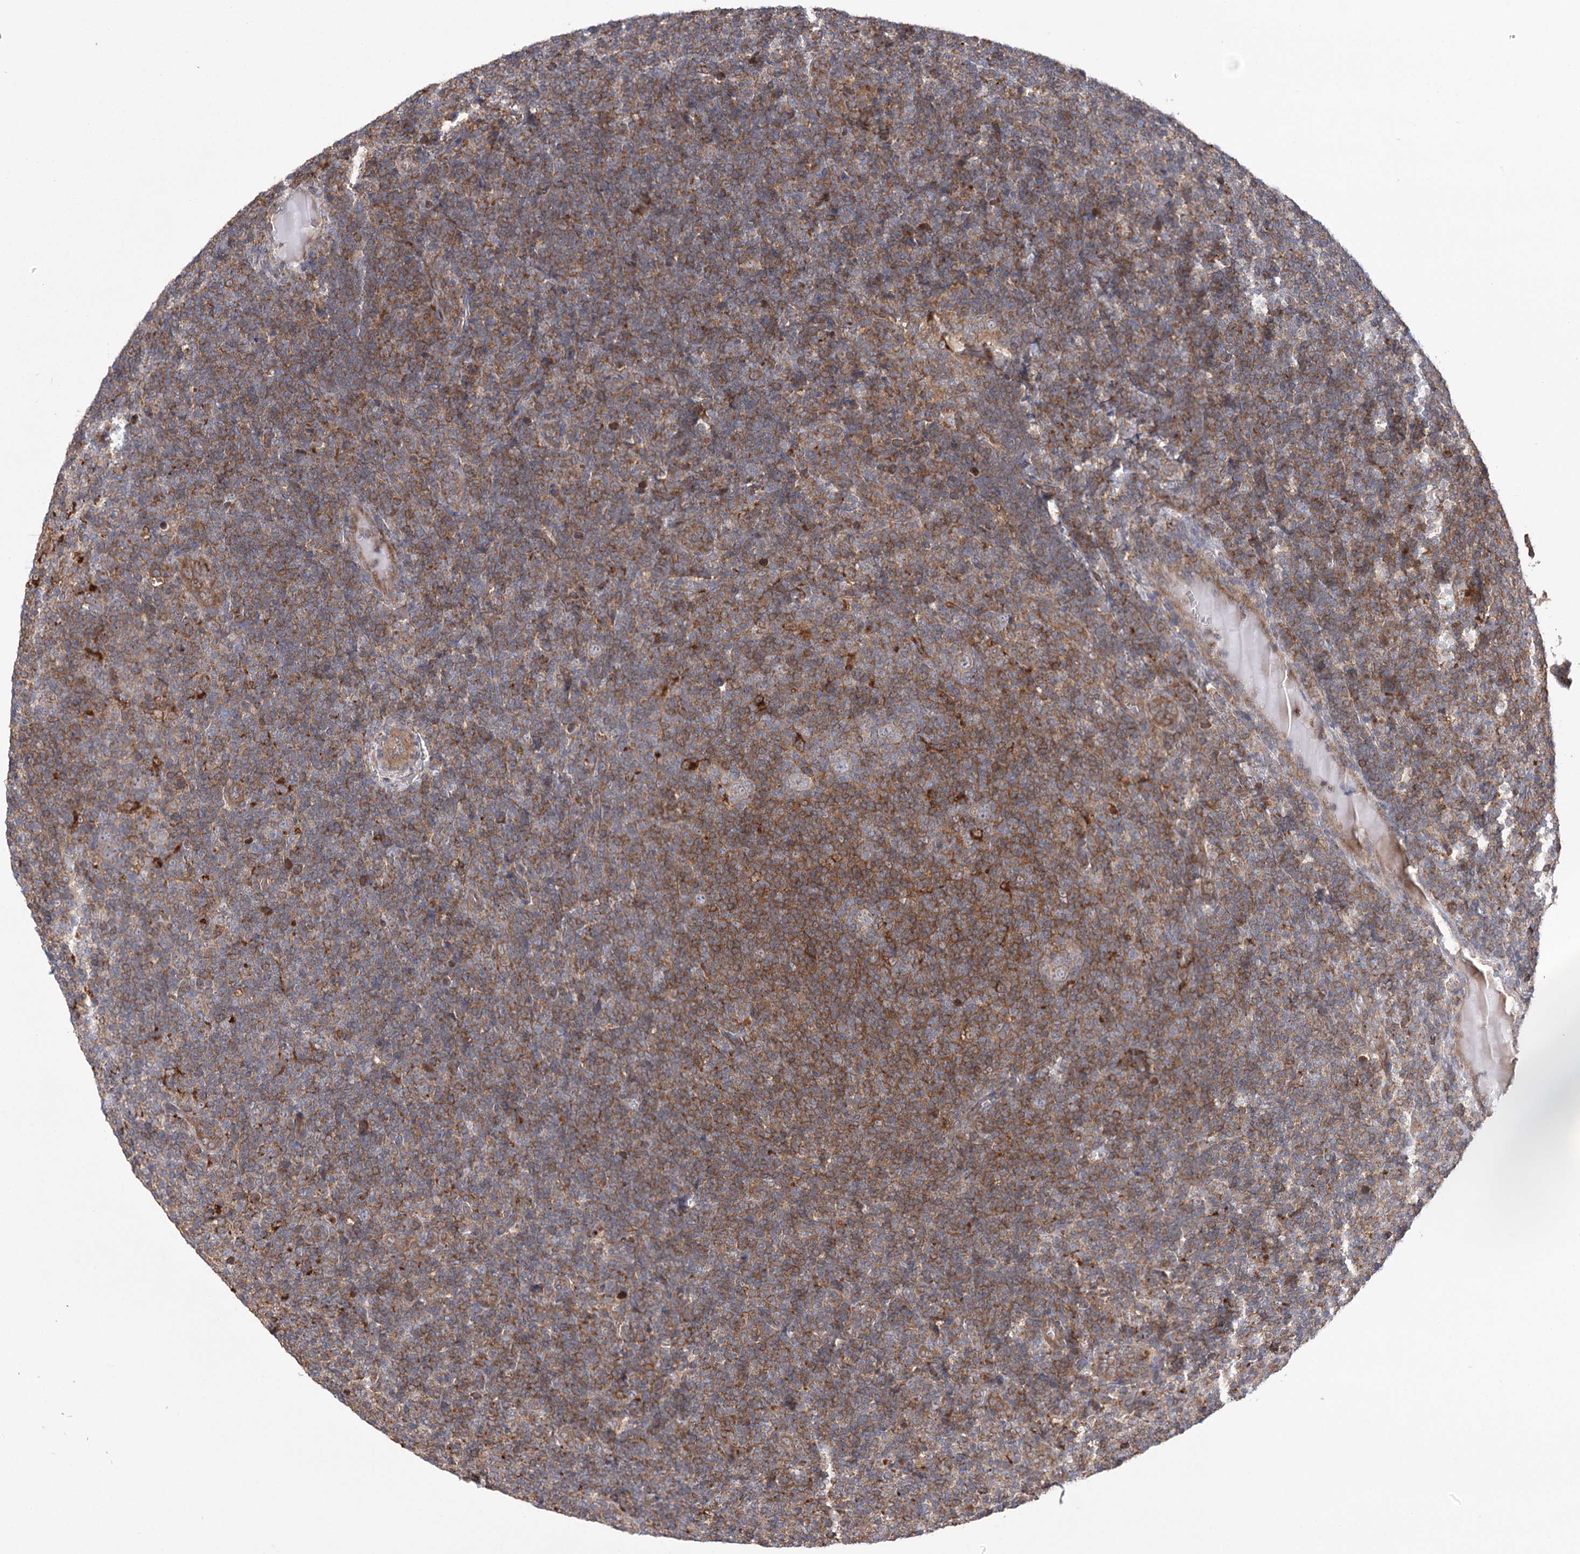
{"staining": {"intensity": "negative", "quantity": "none", "location": "none"}, "tissue": "lymphoma", "cell_type": "Tumor cells", "image_type": "cancer", "snomed": [{"axis": "morphology", "description": "Hodgkin's disease, NOS"}, {"axis": "topography", "description": "Lymph node"}], "caption": "IHC of lymphoma reveals no staining in tumor cells. (Stains: DAB IHC with hematoxylin counter stain, Microscopy: brightfield microscopy at high magnification).", "gene": "VPS37B", "patient": {"sex": "female", "age": 57}}